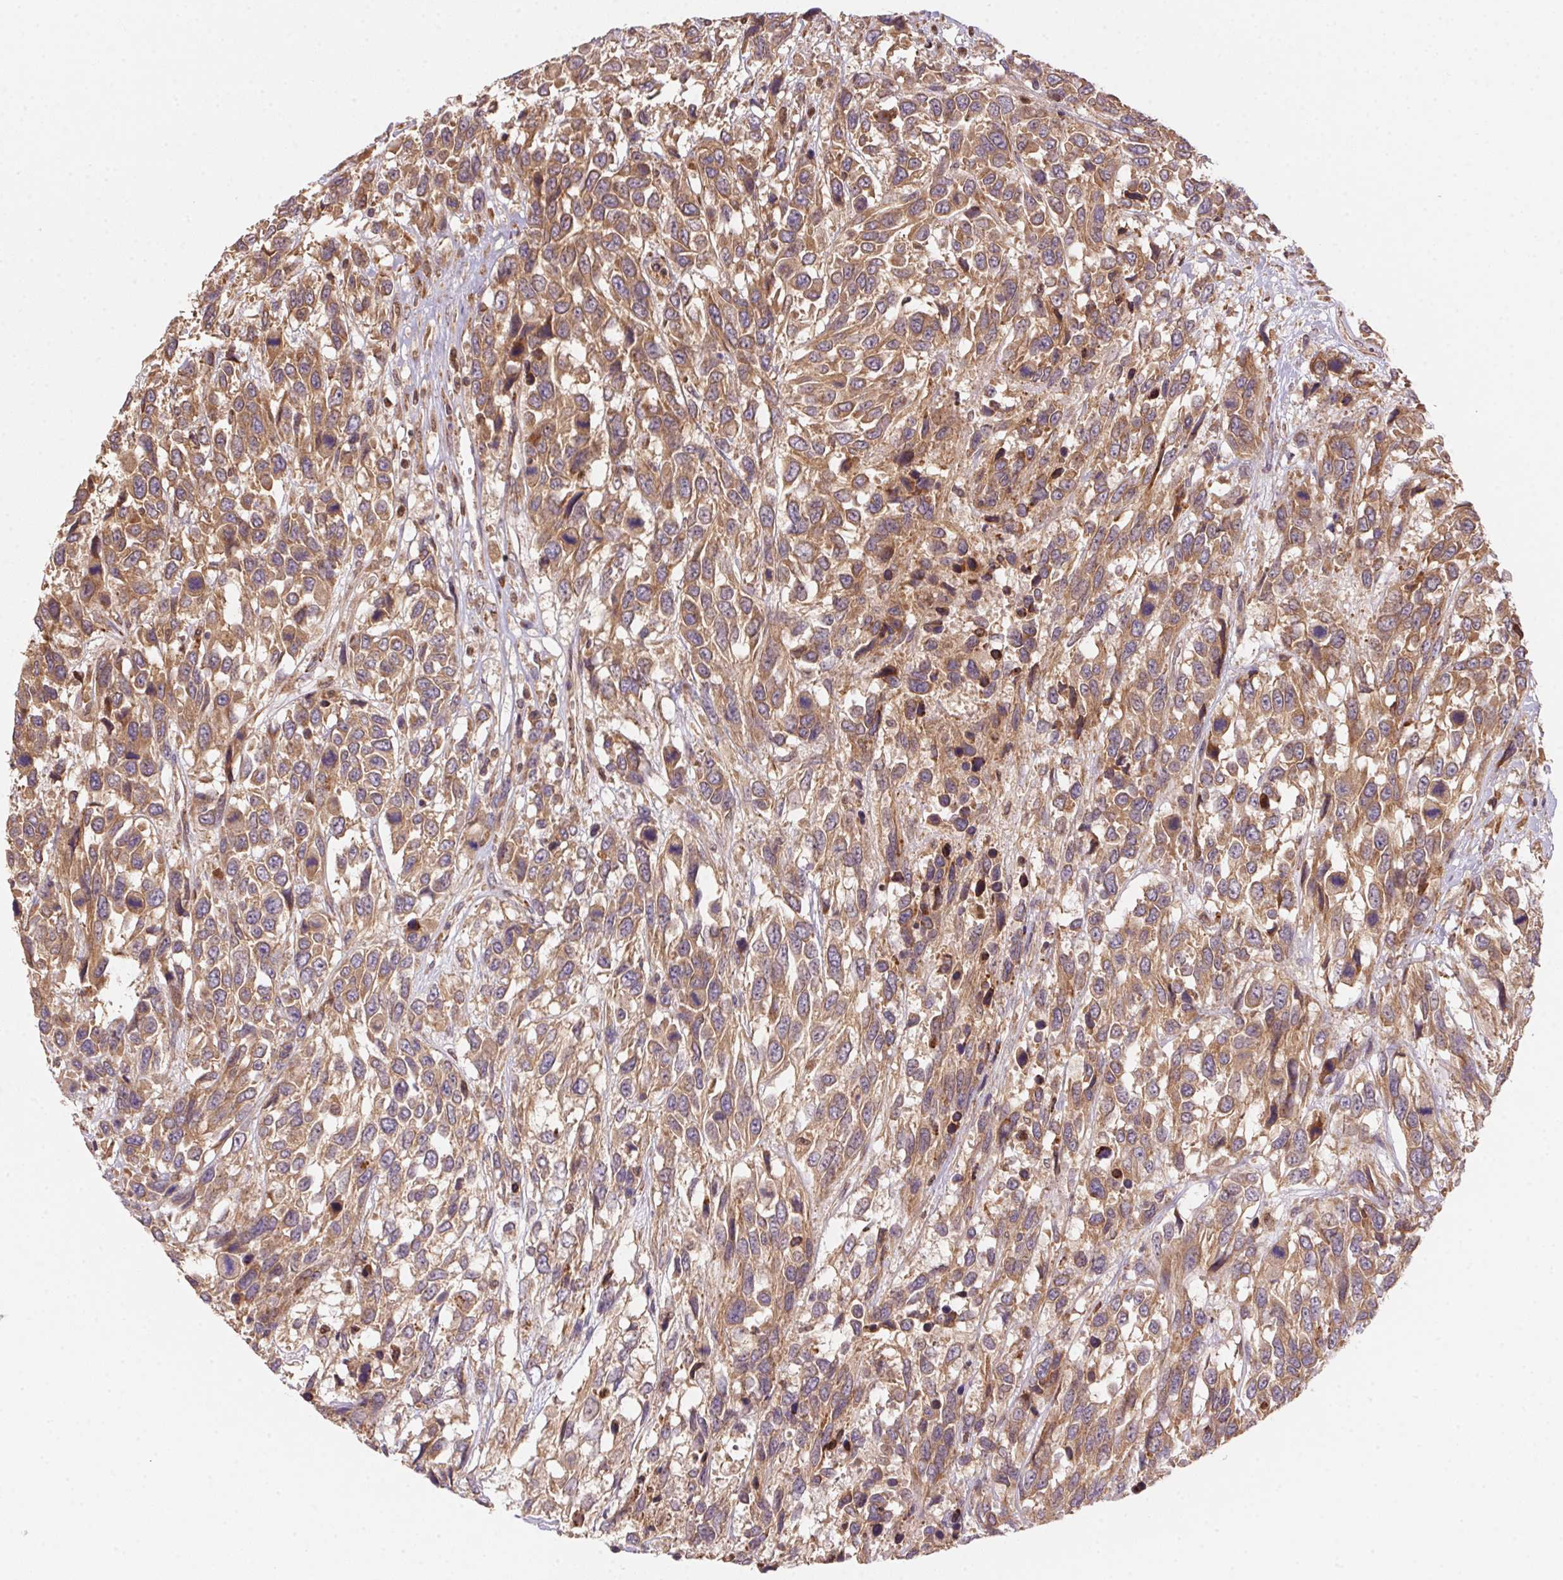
{"staining": {"intensity": "moderate", "quantity": ">75%", "location": "nuclear"}, "tissue": "urothelial cancer", "cell_type": "Tumor cells", "image_type": "cancer", "snomed": [{"axis": "morphology", "description": "Urothelial carcinoma, High grade"}, {"axis": "topography", "description": "Urinary bladder"}], "caption": "Immunohistochemical staining of human high-grade urothelial carcinoma displays medium levels of moderate nuclear positivity in about >75% of tumor cells. Ihc stains the protein of interest in brown and the nuclei are stained blue.", "gene": "MEX3D", "patient": {"sex": "female", "age": 70}}